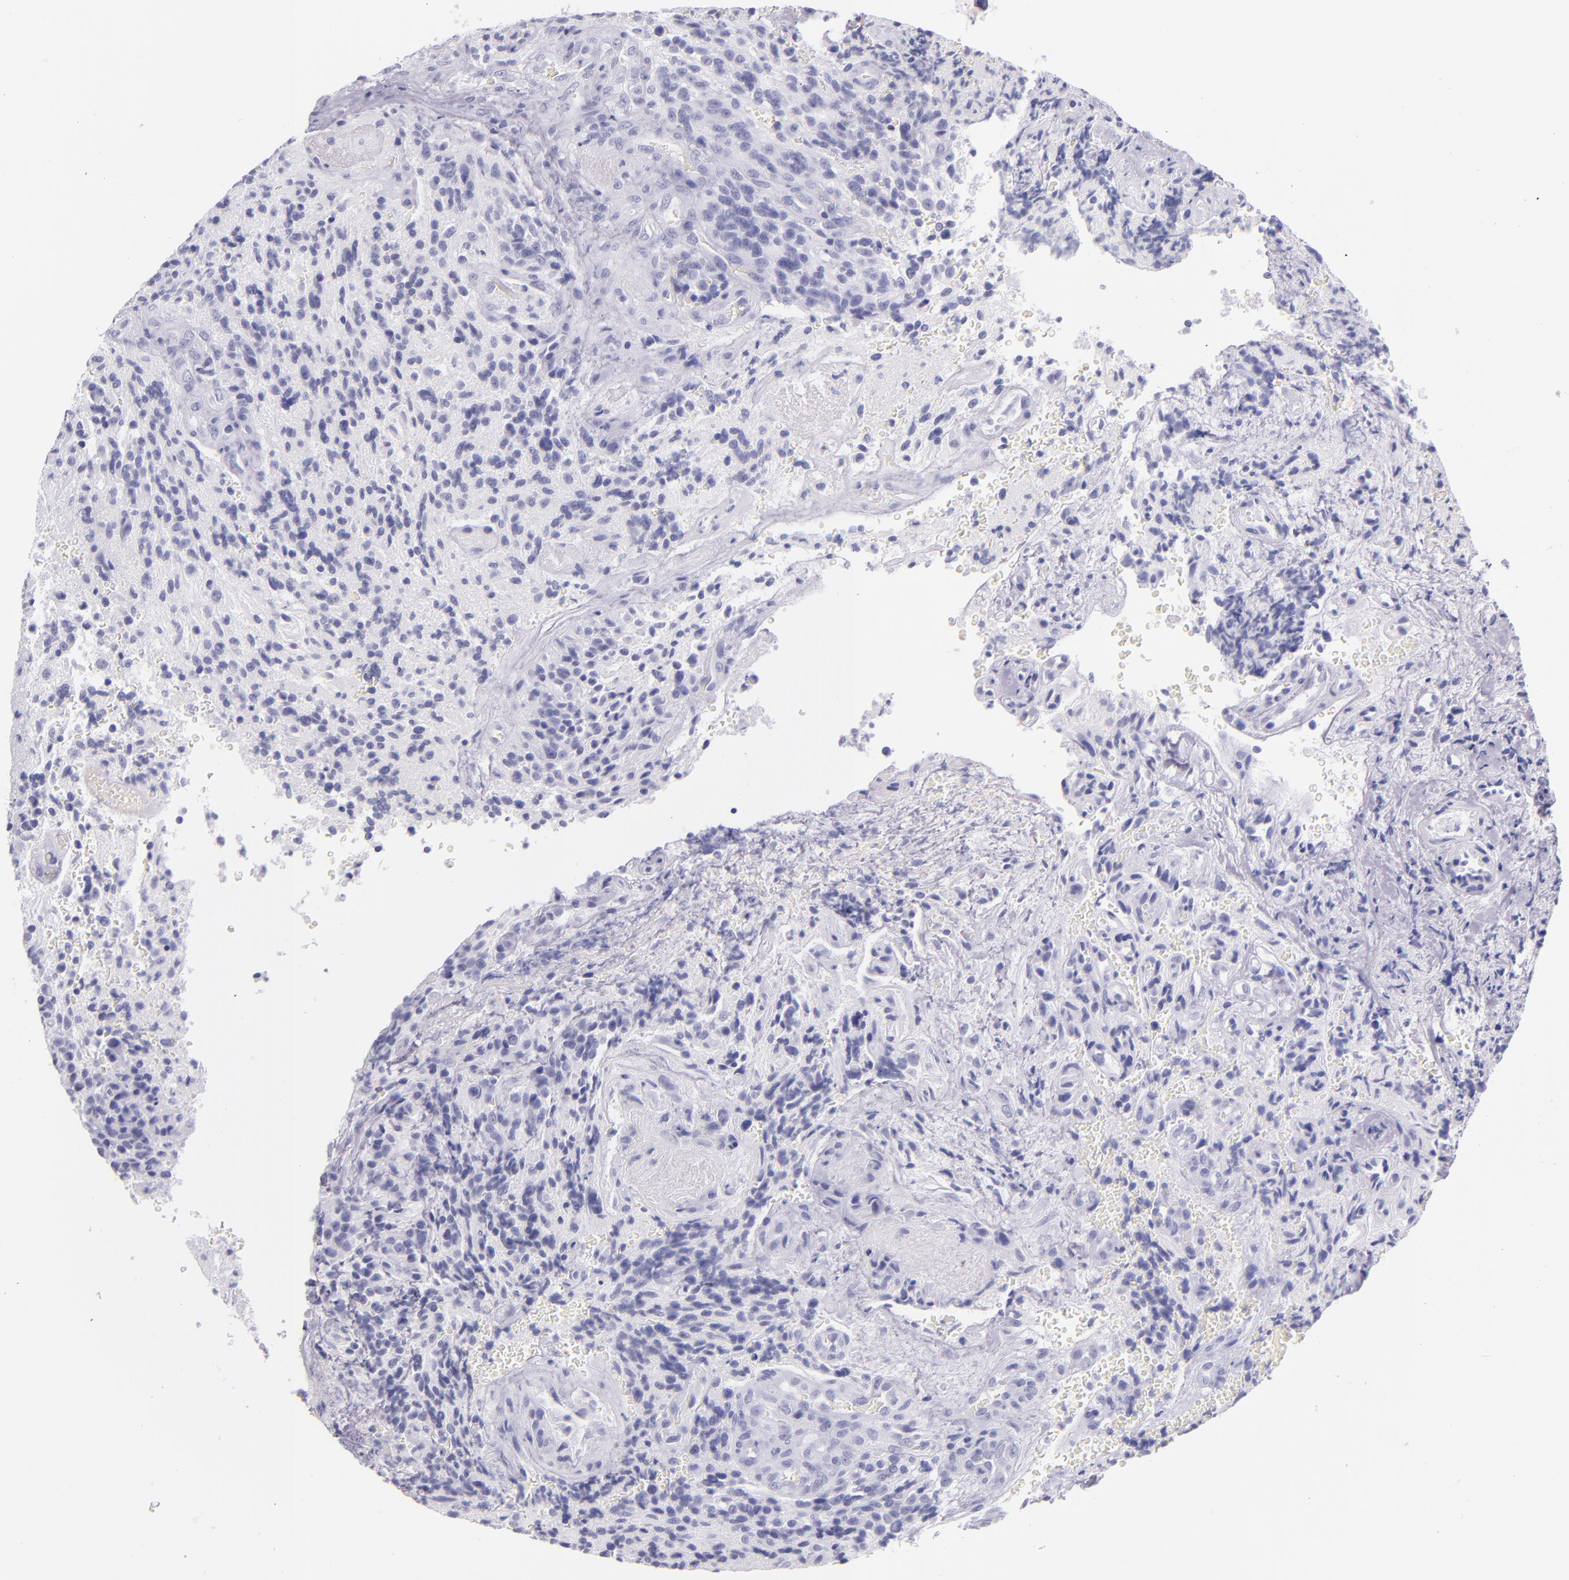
{"staining": {"intensity": "negative", "quantity": "none", "location": "none"}, "tissue": "glioma", "cell_type": "Tumor cells", "image_type": "cancer", "snomed": [{"axis": "morphology", "description": "Normal tissue, NOS"}, {"axis": "morphology", "description": "Glioma, malignant, High grade"}, {"axis": "topography", "description": "Cerebral cortex"}], "caption": "DAB (3,3'-diaminobenzidine) immunohistochemical staining of glioma exhibits no significant positivity in tumor cells.", "gene": "IRF4", "patient": {"sex": "male", "age": 56}}